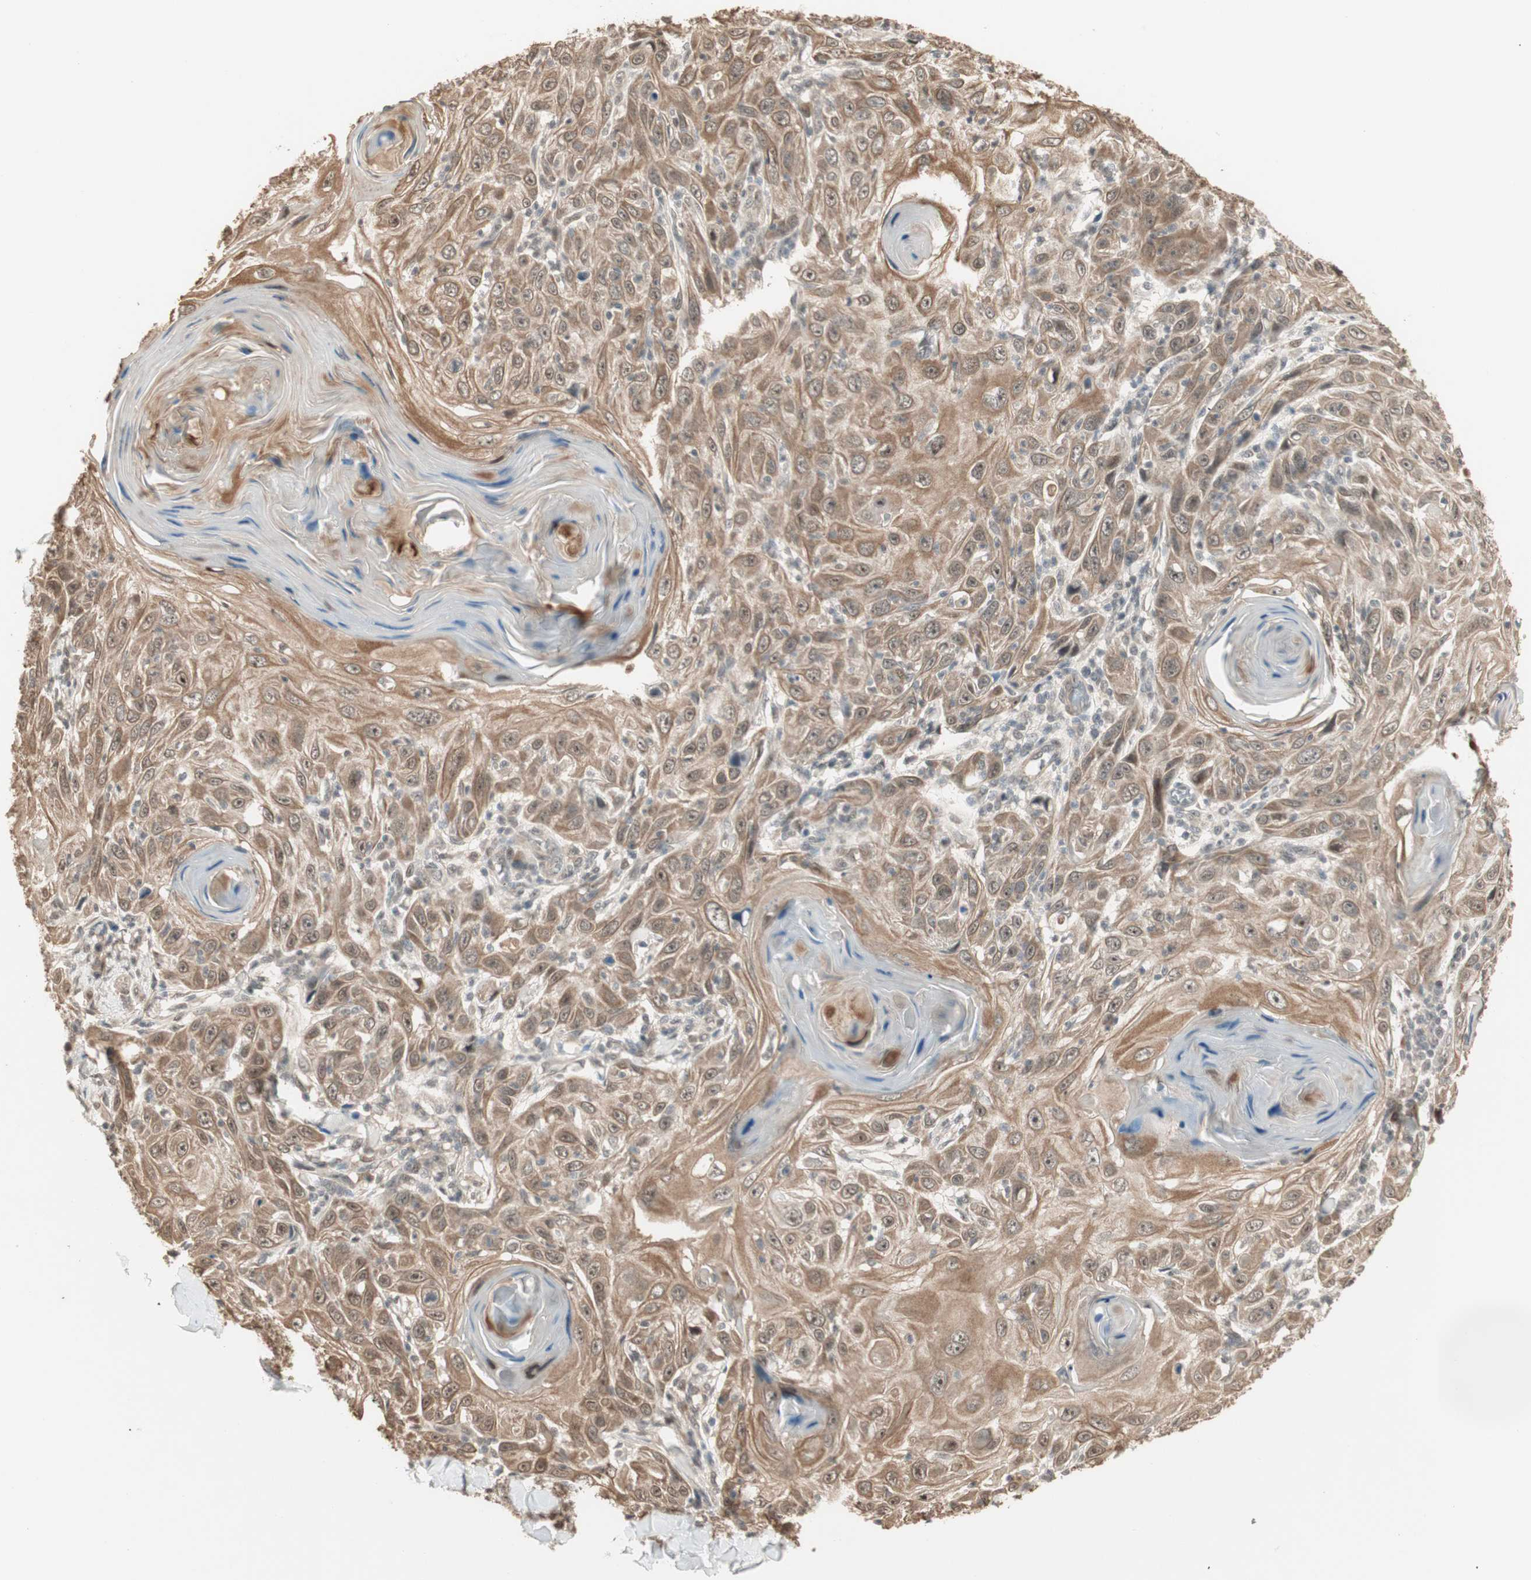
{"staining": {"intensity": "moderate", "quantity": ">75%", "location": "cytoplasmic/membranous,nuclear"}, "tissue": "skin cancer", "cell_type": "Tumor cells", "image_type": "cancer", "snomed": [{"axis": "morphology", "description": "Squamous cell carcinoma, NOS"}, {"axis": "topography", "description": "Skin"}], "caption": "Human skin cancer (squamous cell carcinoma) stained with a brown dye demonstrates moderate cytoplasmic/membranous and nuclear positive positivity in approximately >75% of tumor cells.", "gene": "ZSCAN31", "patient": {"sex": "female", "age": 88}}